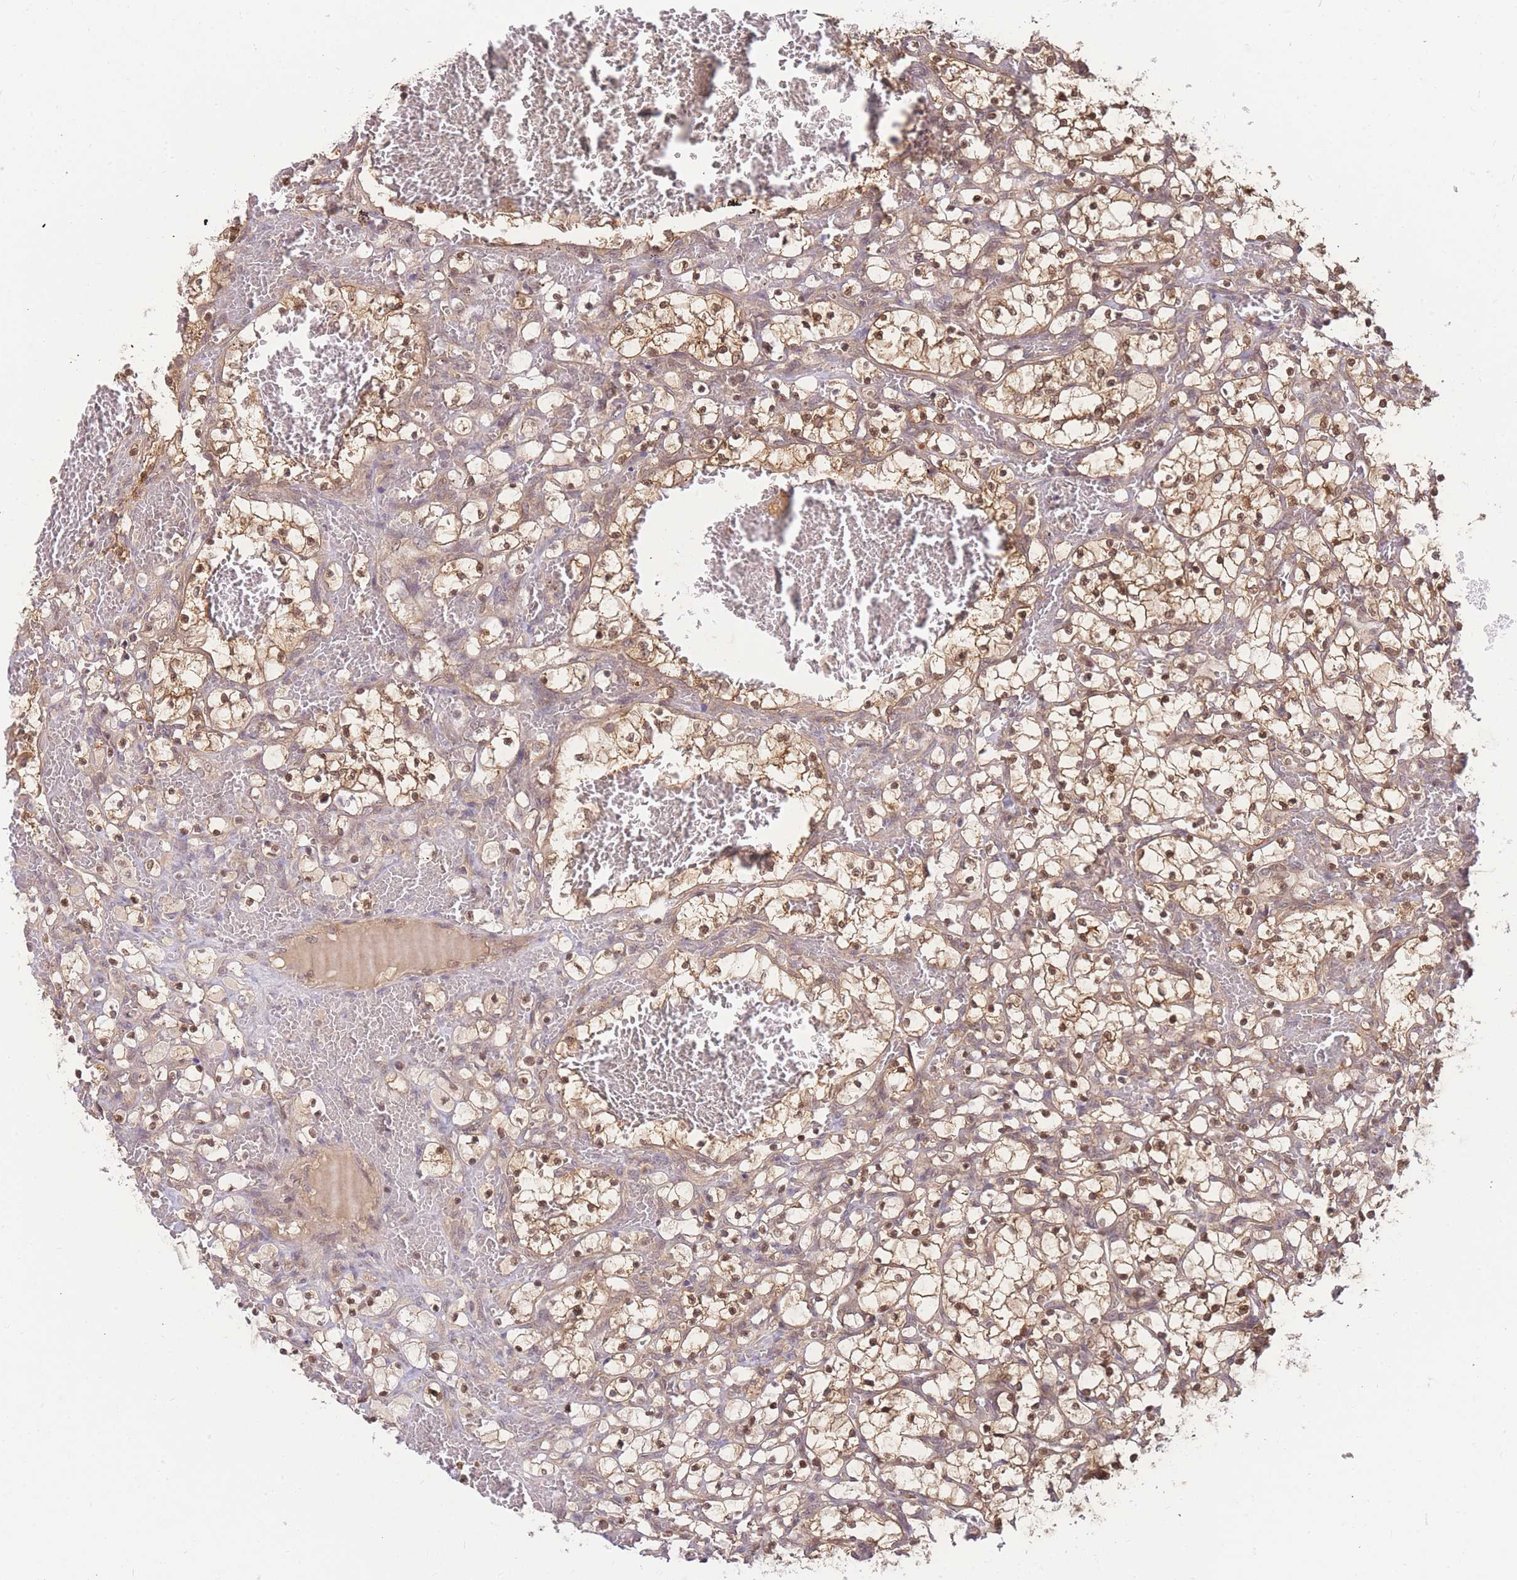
{"staining": {"intensity": "moderate", "quantity": ">75%", "location": "cytoplasmic/membranous,nuclear"}, "tissue": "renal cancer", "cell_type": "Tumor cells", "image_type": "cancer", "snomed": [{"axis": "morphology", "description": "Adenocarcinoma, NOS"}, {"axis": "topography", "description": "Kidney"}], "caption": "This is a histology image of IHC staining of renal cancer, which shows moderate positivity in the cytoplasmic/membranous and nuclear of tumor cells.", "gene": "KIAA1191", "patient": {"sex": "female", "age": 69}}